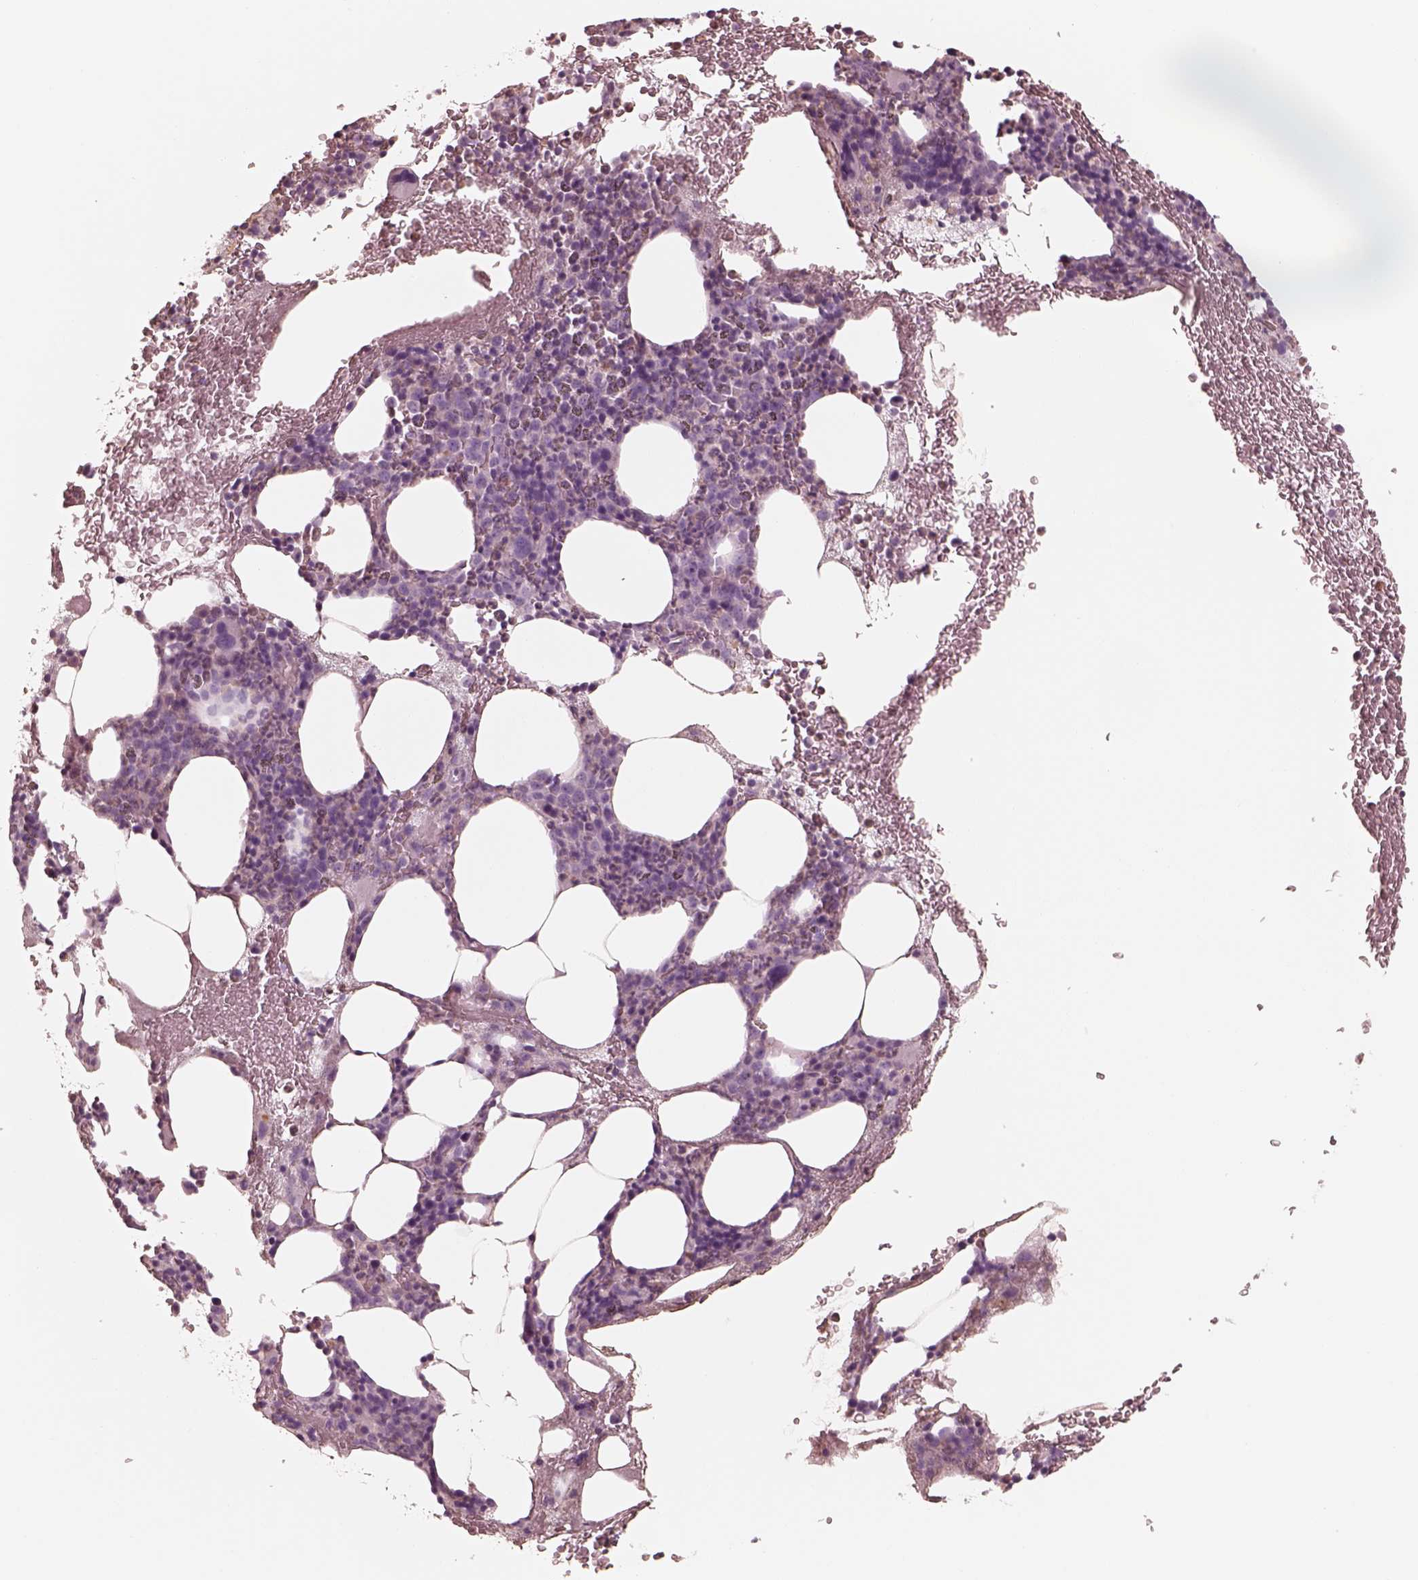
{"staining": {"intensity": "weak", "quantity": "<25%", "location": "cytoplasmic/membranous"}, "tissue": "bone marrow", "cell_type": "Hematopoietic cells", "image_type": "normal", "snomed": [{"axis": "morphology", "description": "Normal tissue, NOS"}, {"axis": "topography", "description": "Bone marrow"}], "caption": "Immunohistochemistry image of benign bone marrow: human bone marrow stained with DAB (3,3'-diaminobenzidine) demonstrates no significant protein positivity in hematopoietic cells.", "gene": "GPRIN1", "patient": {"sex": "male", "age": 89}}